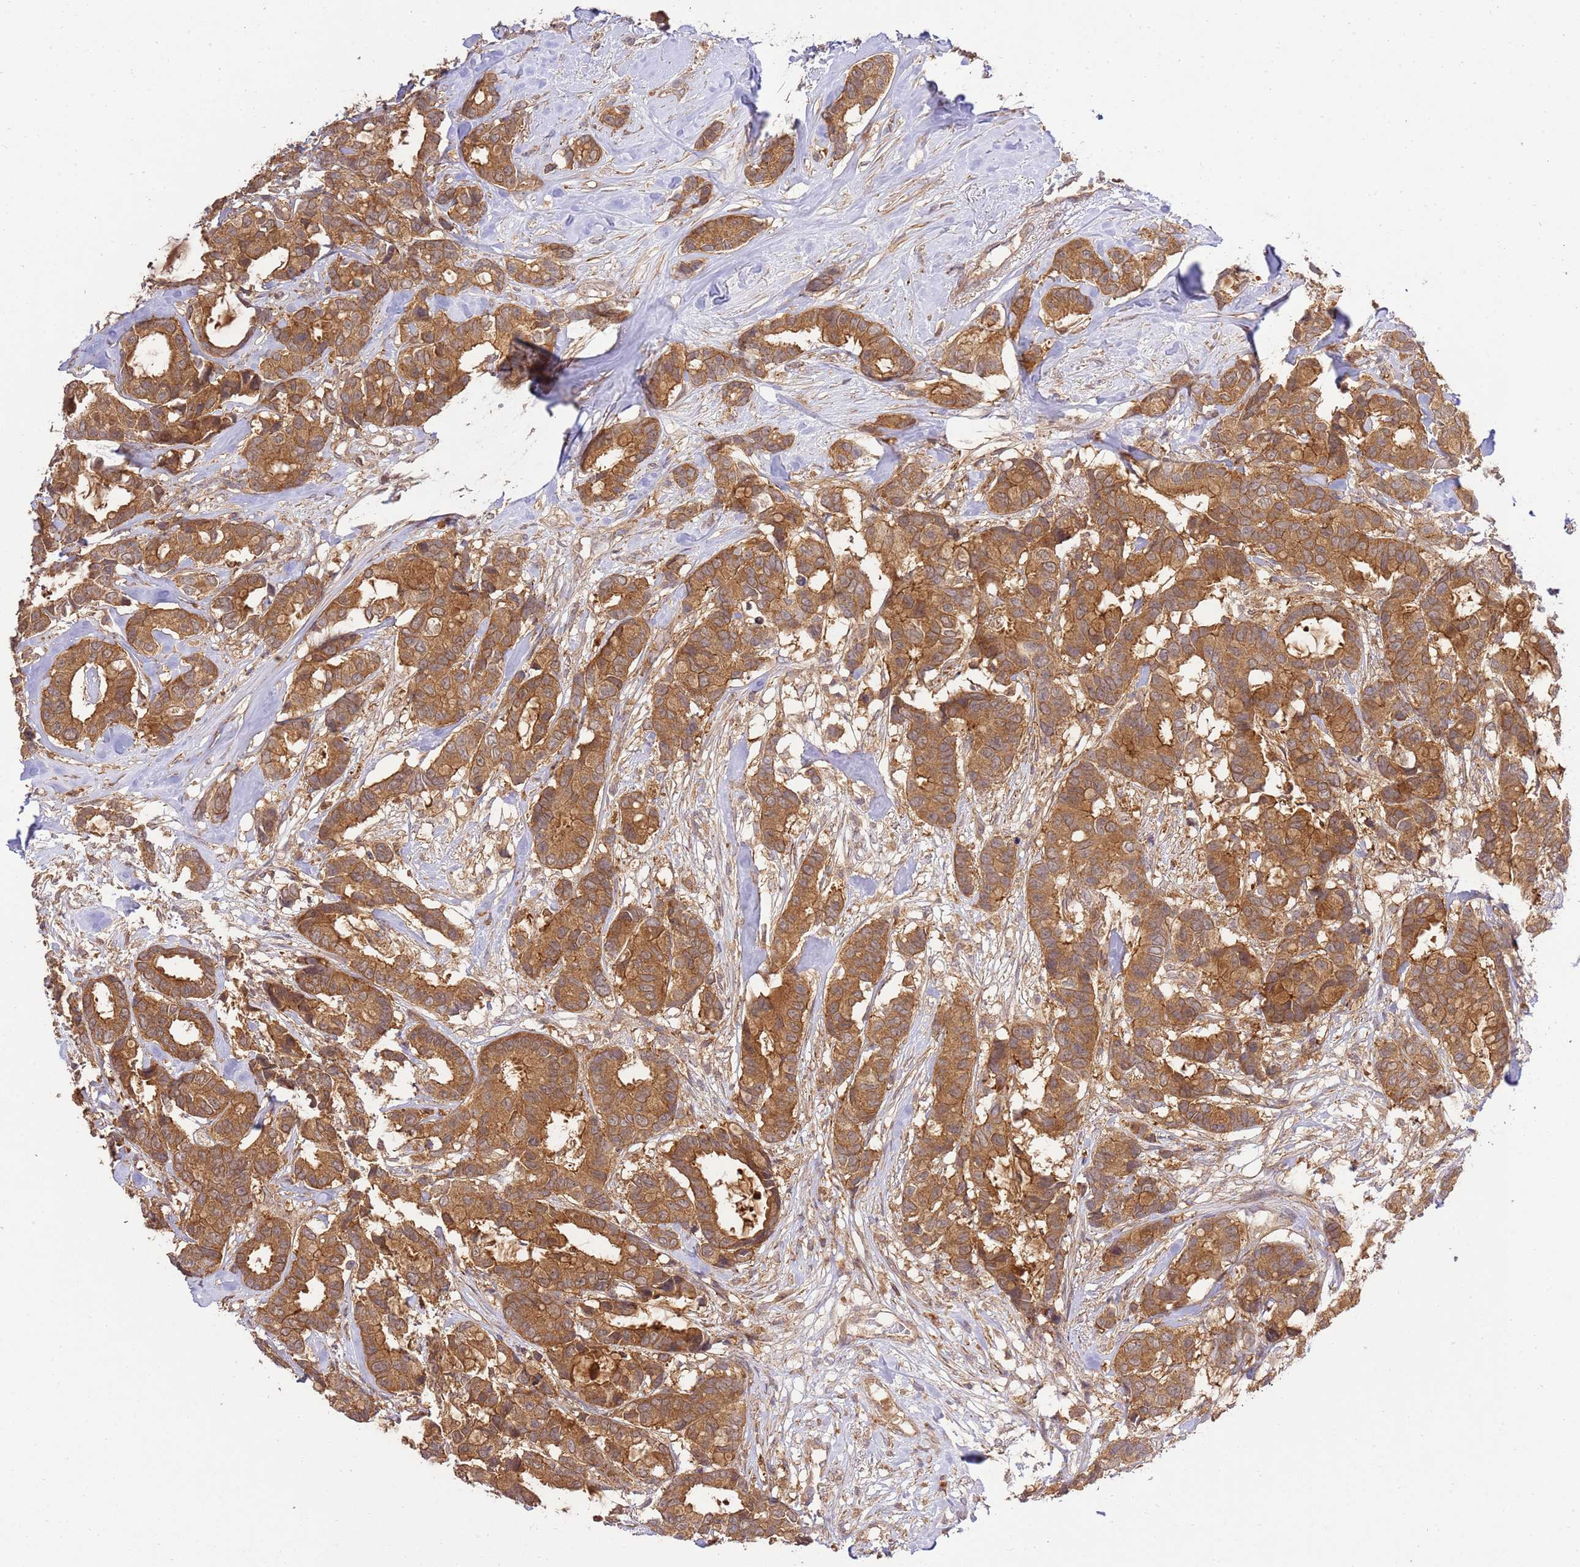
{"staining": {"intensity": "moderate", "quantity": ">75%", "location": "cytoplasmic/membranous"}, "tissue": "breast cancer", "cell_type": "Tumor cells", "image_type": "cancer", "snomed": [{"axis": "morphology", "description": "Duct carcinoma"}, {"axis": "topography", "description": "Breast"}], "caption": "This is an image of immunohistochemistry staining of breast cancer (intraductal carcinoma), which shows moderate positivity in the cytoplasmic/membranous of tumor cells.", "gene": "GAREM1", "patient": {"sex": "female", "age": 87}}